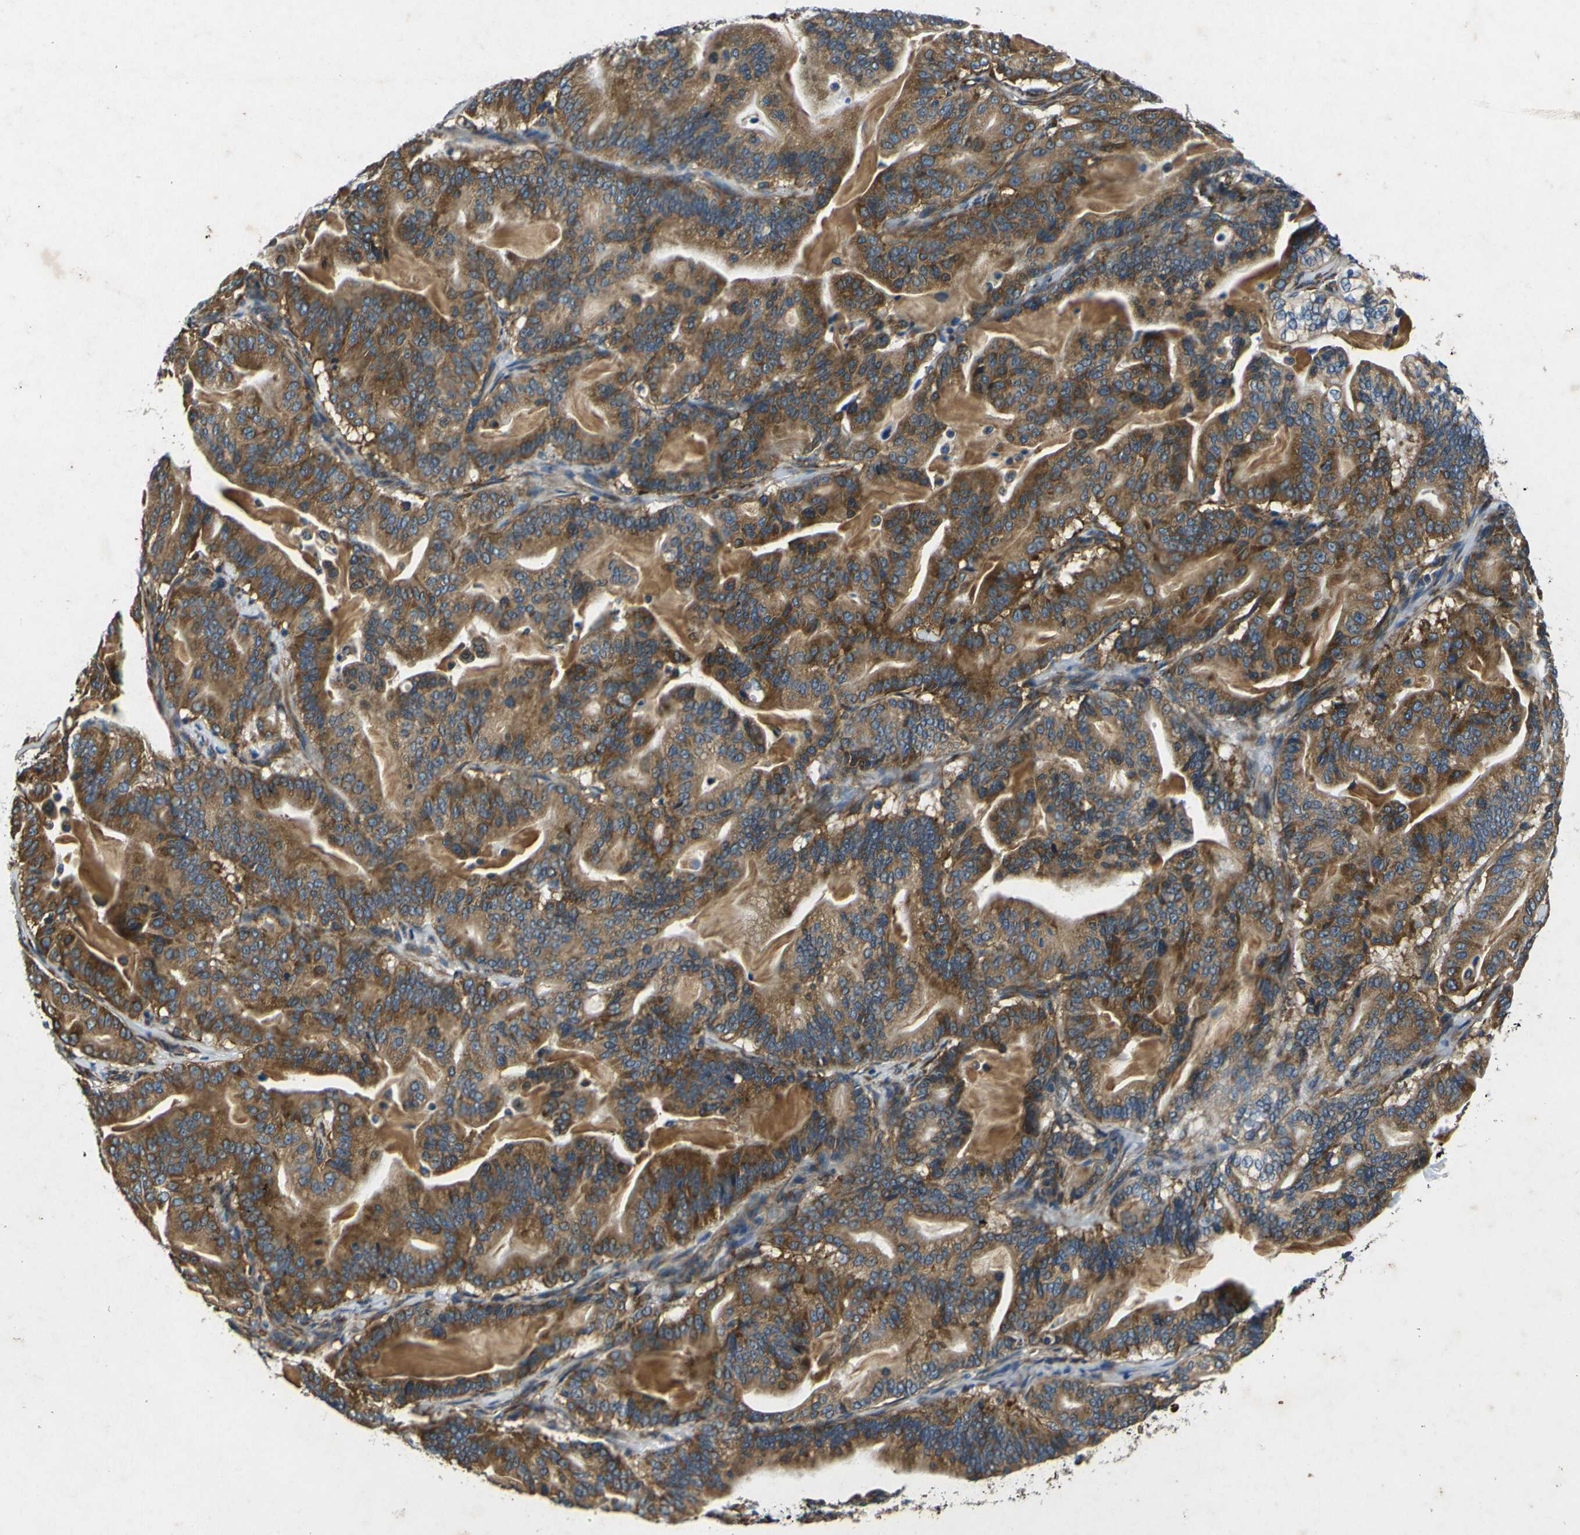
{"staining": {"intensity": "strong", "quantity": ">75%", "location": "cytoplasmic/membranous"}, "tissue": "pancreatic cancer", "cell_type": "Tumor cells", "image_type": "cancer", "snomed": [{"axis": "morphology", "description": "Adenocarcinoma, NOS"}, {"axis": "topography", "description": "Pancreas"}], "caption": "Protein analysis of pancreatic cancer tissue demonstrates strong cytoplasmic/membranous expression in approximately >75% of tumor cells. The protein of interest is shown in brown color, while the nuclei are stained blue.", "gene": "RPSA", "patient": {"sex": "male", "age": 63}}